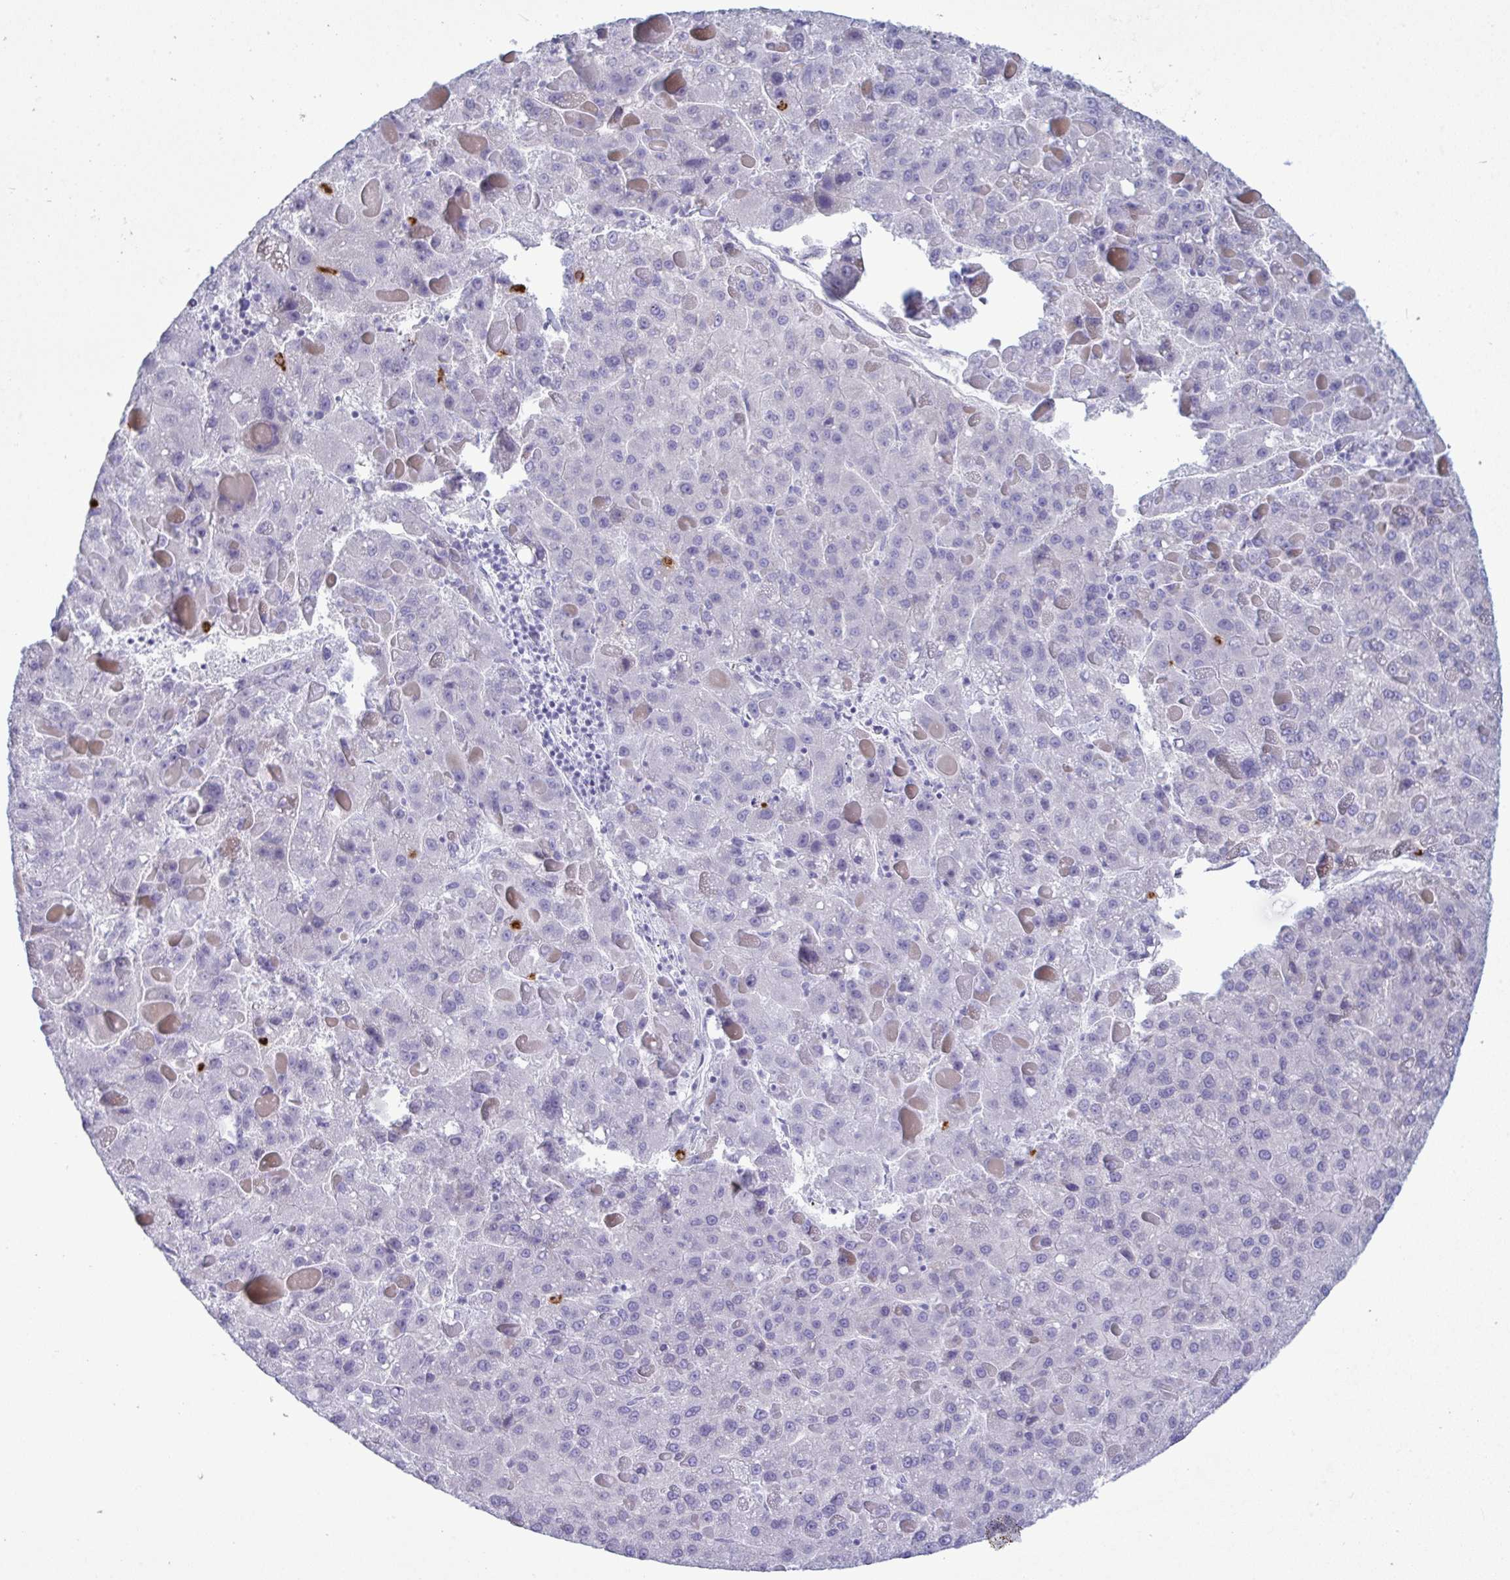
{"staining": {"intensity": "negative", "quantity": "none", "location": "none"}, "tissue": "liver cancer", "cell_type": "Tumor cells", "image_type": "cancer", "snomed": [{"axis": "morphology", "description": "Carcinoma, Hepatocellular, NOS"}, {"axis": "topography", "description": "Liver"}], "caption": "Immunohistochemical staining of hepatocellular carcinoma (liver) demonstrates no significant staining in tumor cells.", "gene": "ZNF684", "patient": {"sex": "female", "age": 82}}